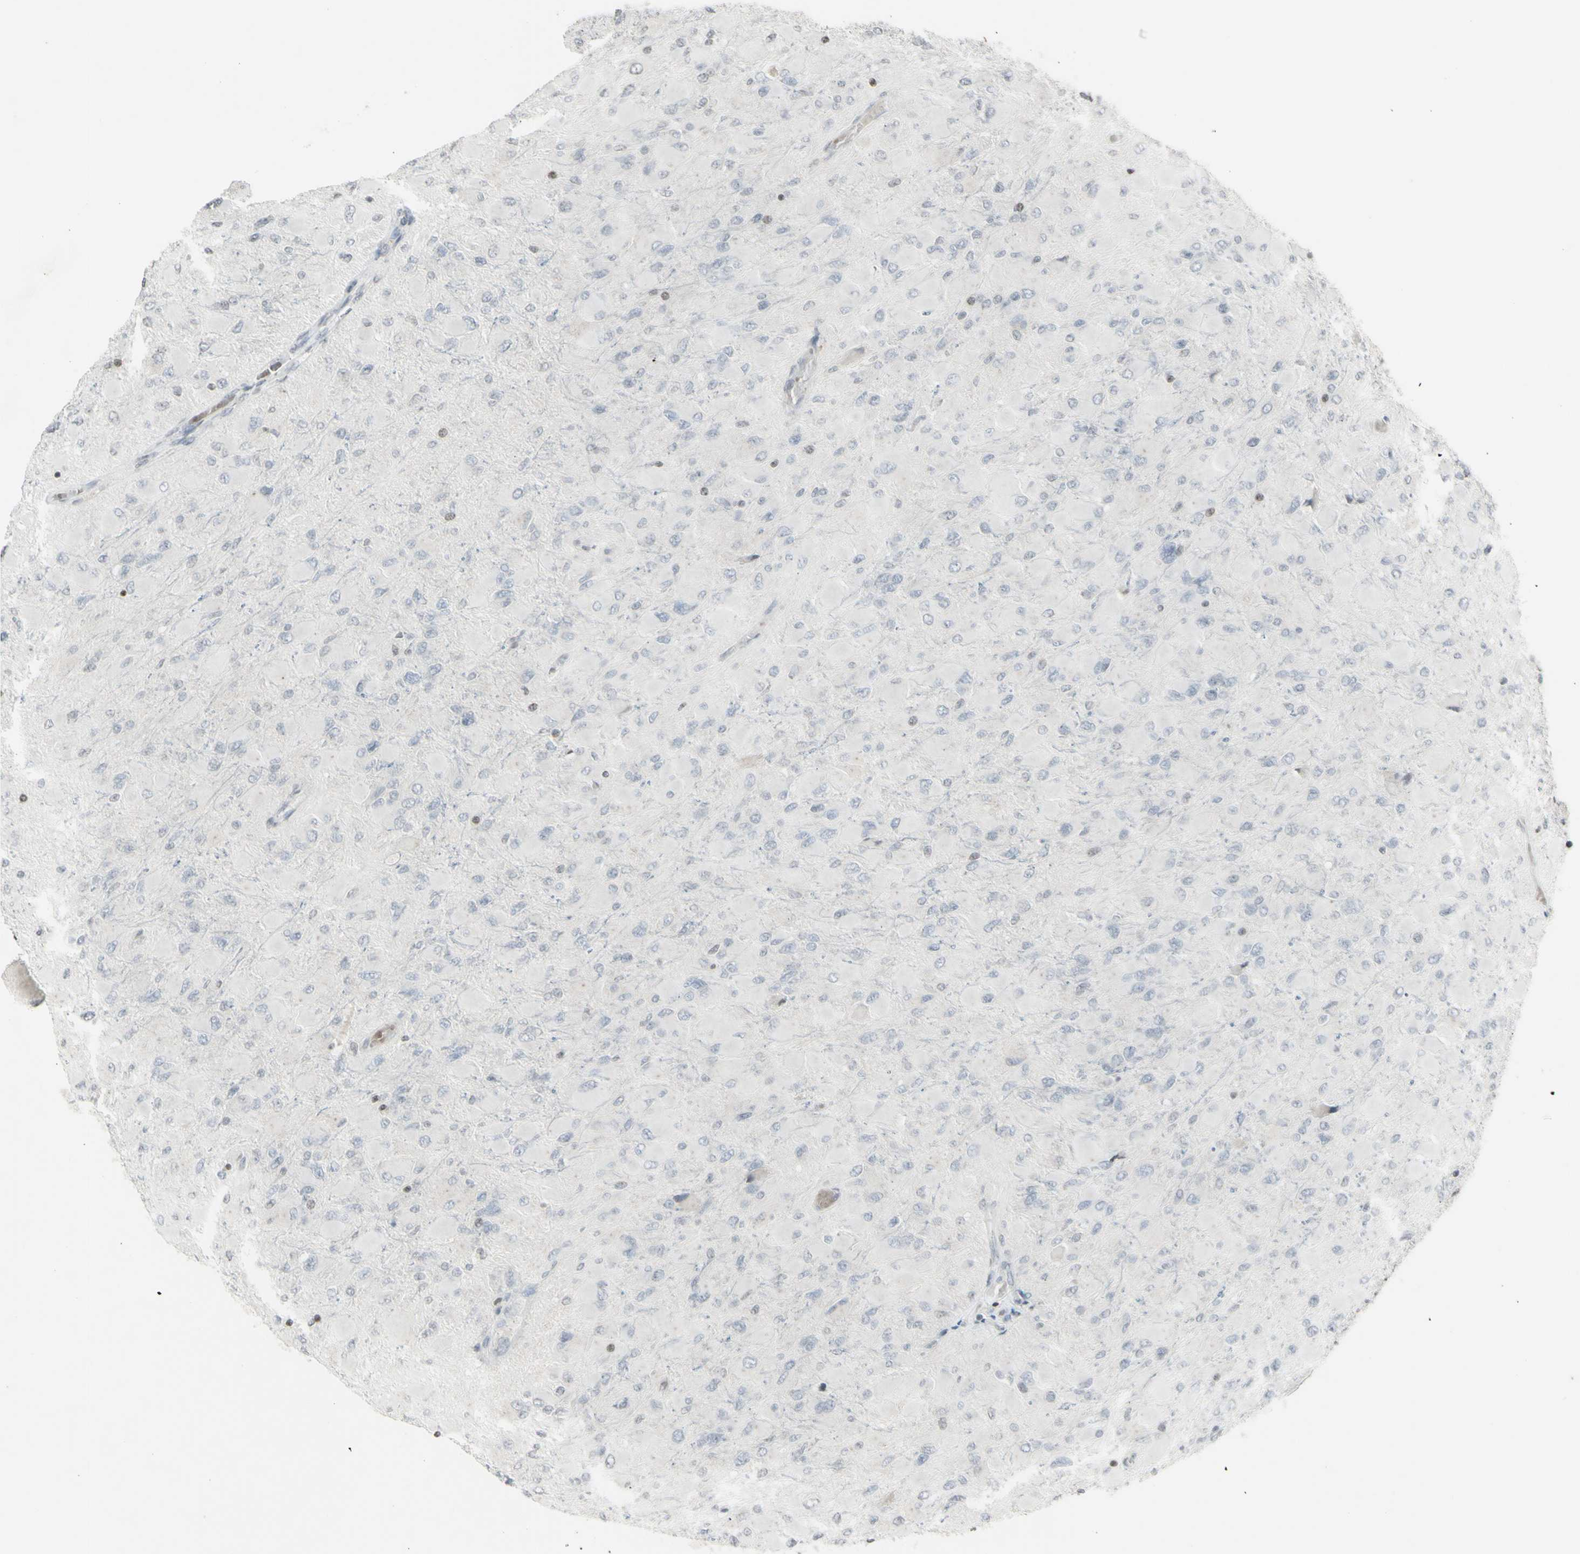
{"staining": {"intensity": "negative", "quantity": "none", "location": "none"}, "tissue": "glioma", "cell_type": "Tumor cells", "image_type": "cancer", "snomed": [{"axis": "morphology", "description": "Glioma, malignant, High grade"}, {"axis": "topography", "description": "Cerebral cortex"}], "caption": "A high-resolution photomicrograph shows immunohistochemistry staining of glioma, which demonstrates no significant expression in tumor cells.", "gene": "MUC5AC", "patient": {"sex": "female", "age": 36}}